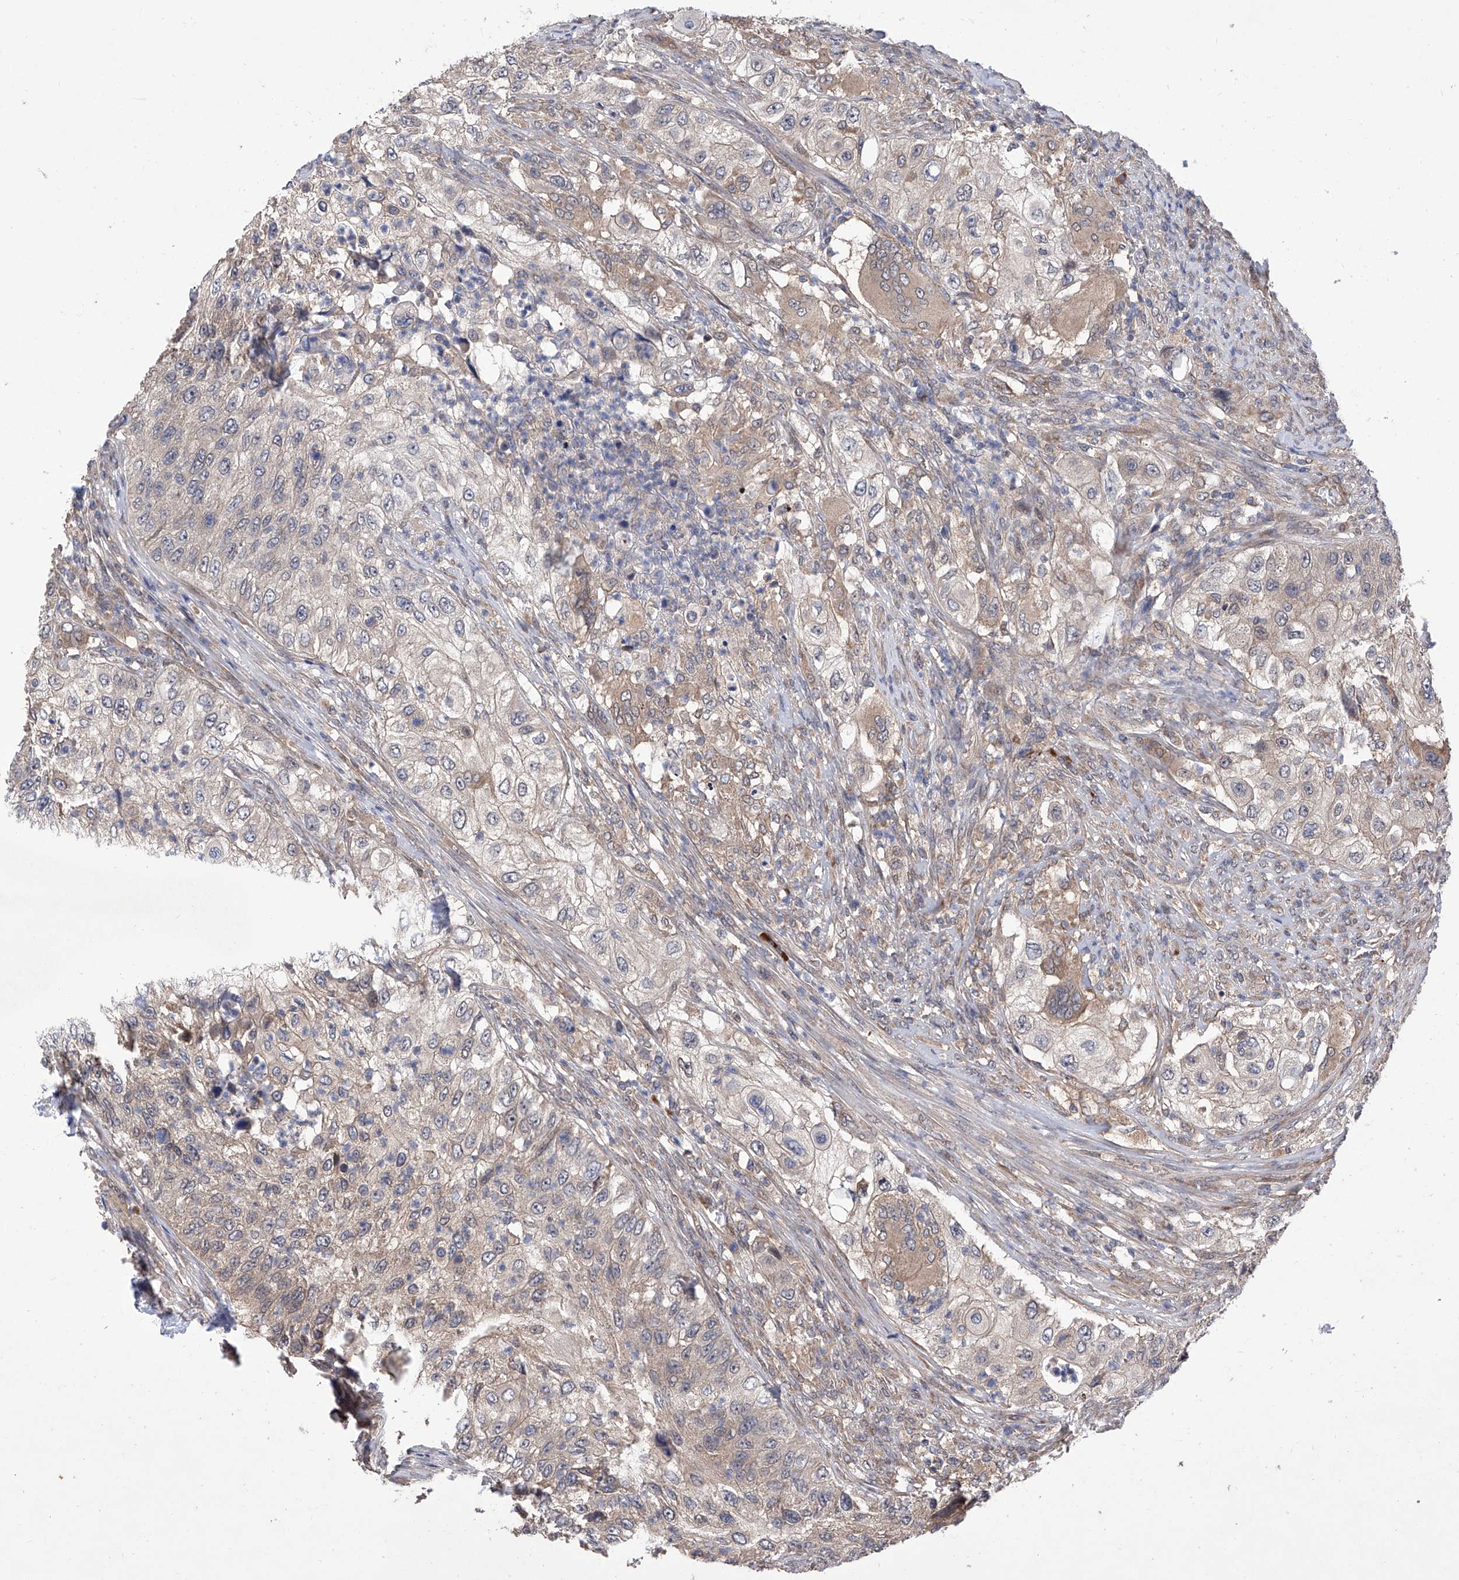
{"staining": {"intensity": "weak", "quantity": "<25%", "location": "cytoplasmic/membranous"}, "tissue": "urothelial cancer", "cell_type": "Tumor cells", "image_type": "cancer", "snomed": [{"axis": "morphology", "description": "Urothelial carcinoma, High grade"}, {"axis": "topography", "description": "Urinary bladder"}], "caption": "A high-resolution photomicrograph shows immunohistochemistry (IHC) staining of urothelial carcinoma (high-grade), which exhibits no significant expression in tumor cells.", "gene": "USP45", "patient": {"sex": "female", "age": 60}}